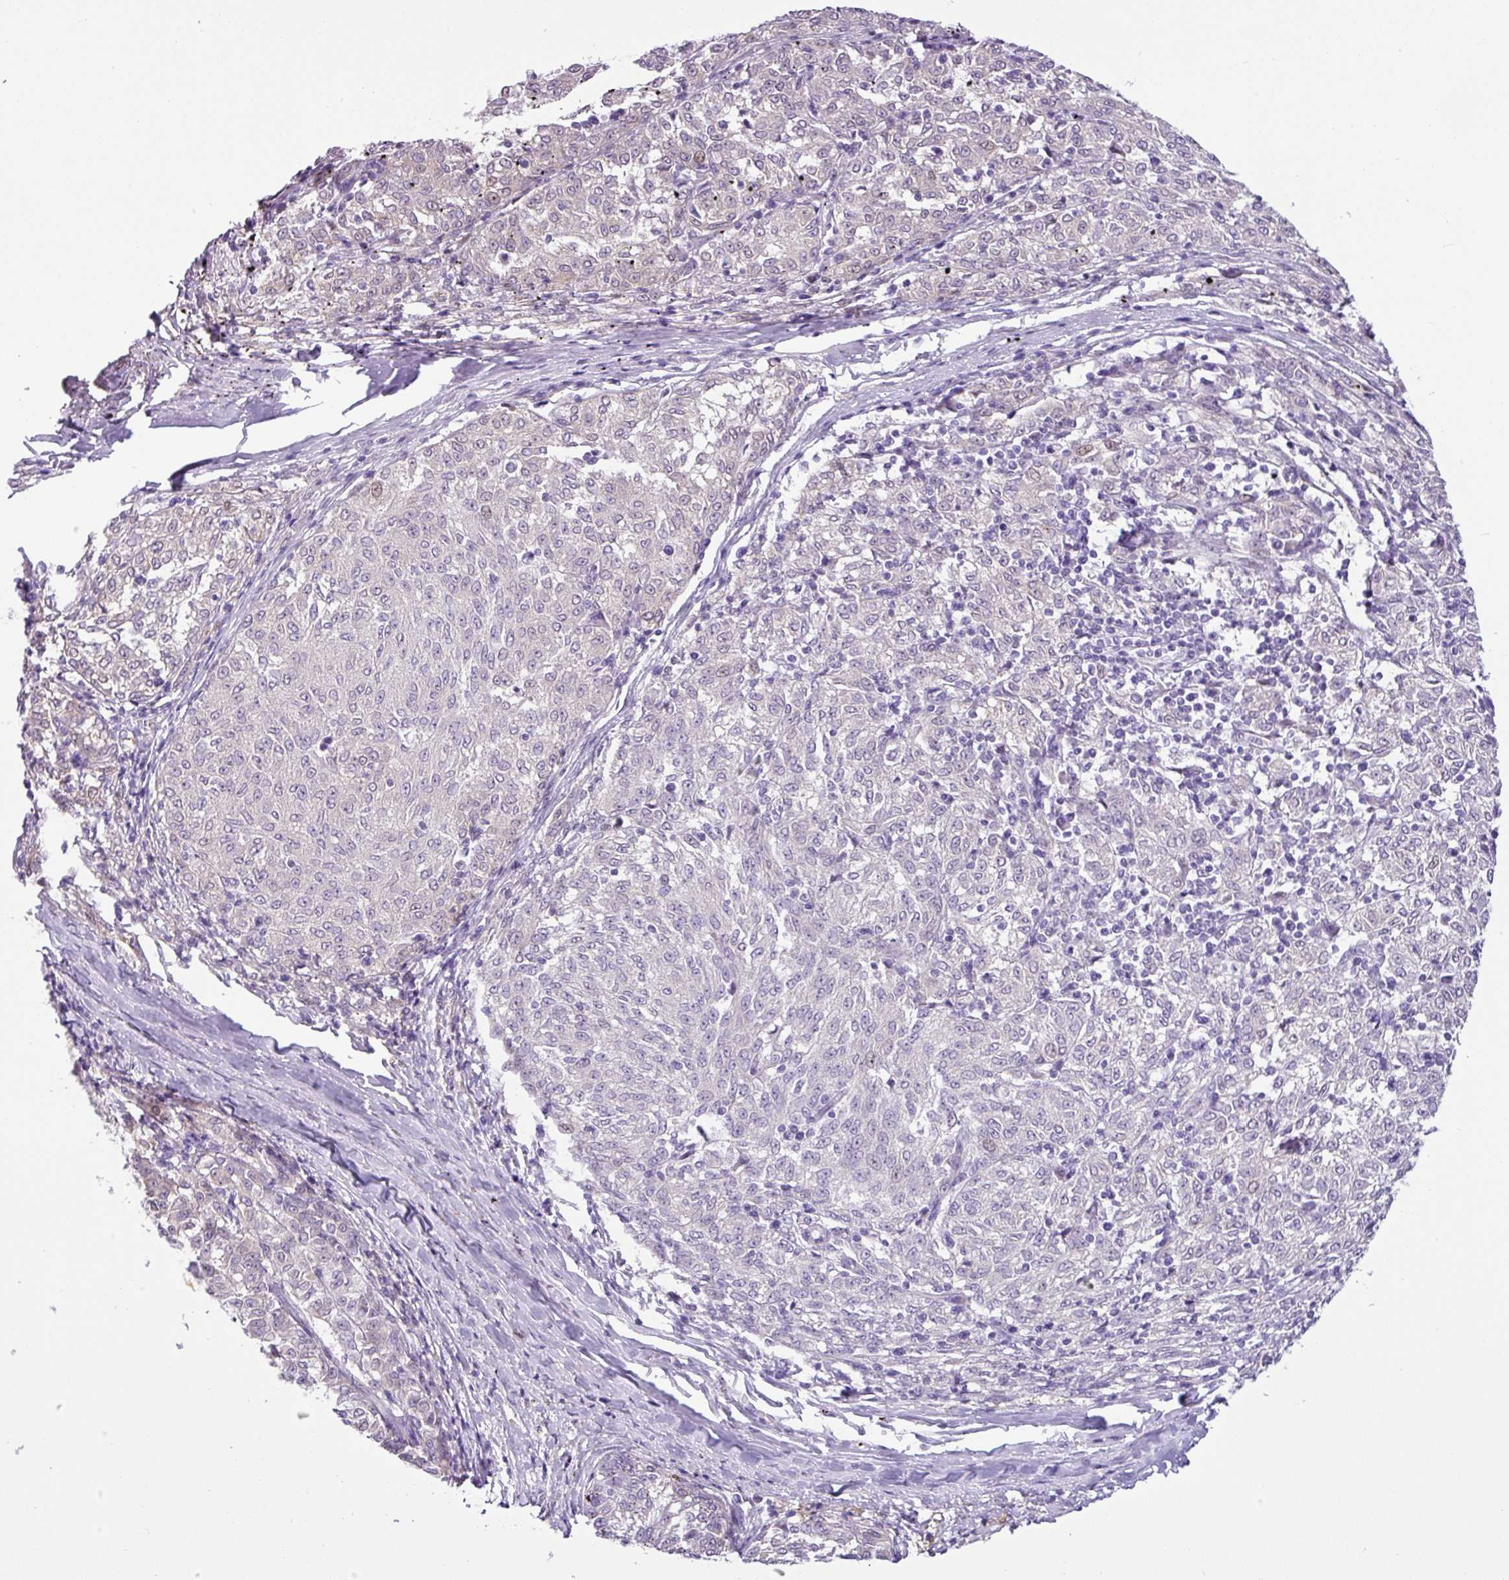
{"staining": {"intensity": "negative", "quantity": "none", "location": "none"}, "tissue": "melanoma", "cell_type": "Tumor cells", "image_type": "cancer", "snomed": [{"axis": "morphology", "description": "Malignant melanoma, NOS"}, {"axis": "topography", "description": "Skin"}], "caption": "The photomicrograph demonstrates no staining of tumor cells in melanoma.", "gene": "HMCN2", "patient": {"sex": "female", "age": 72}}